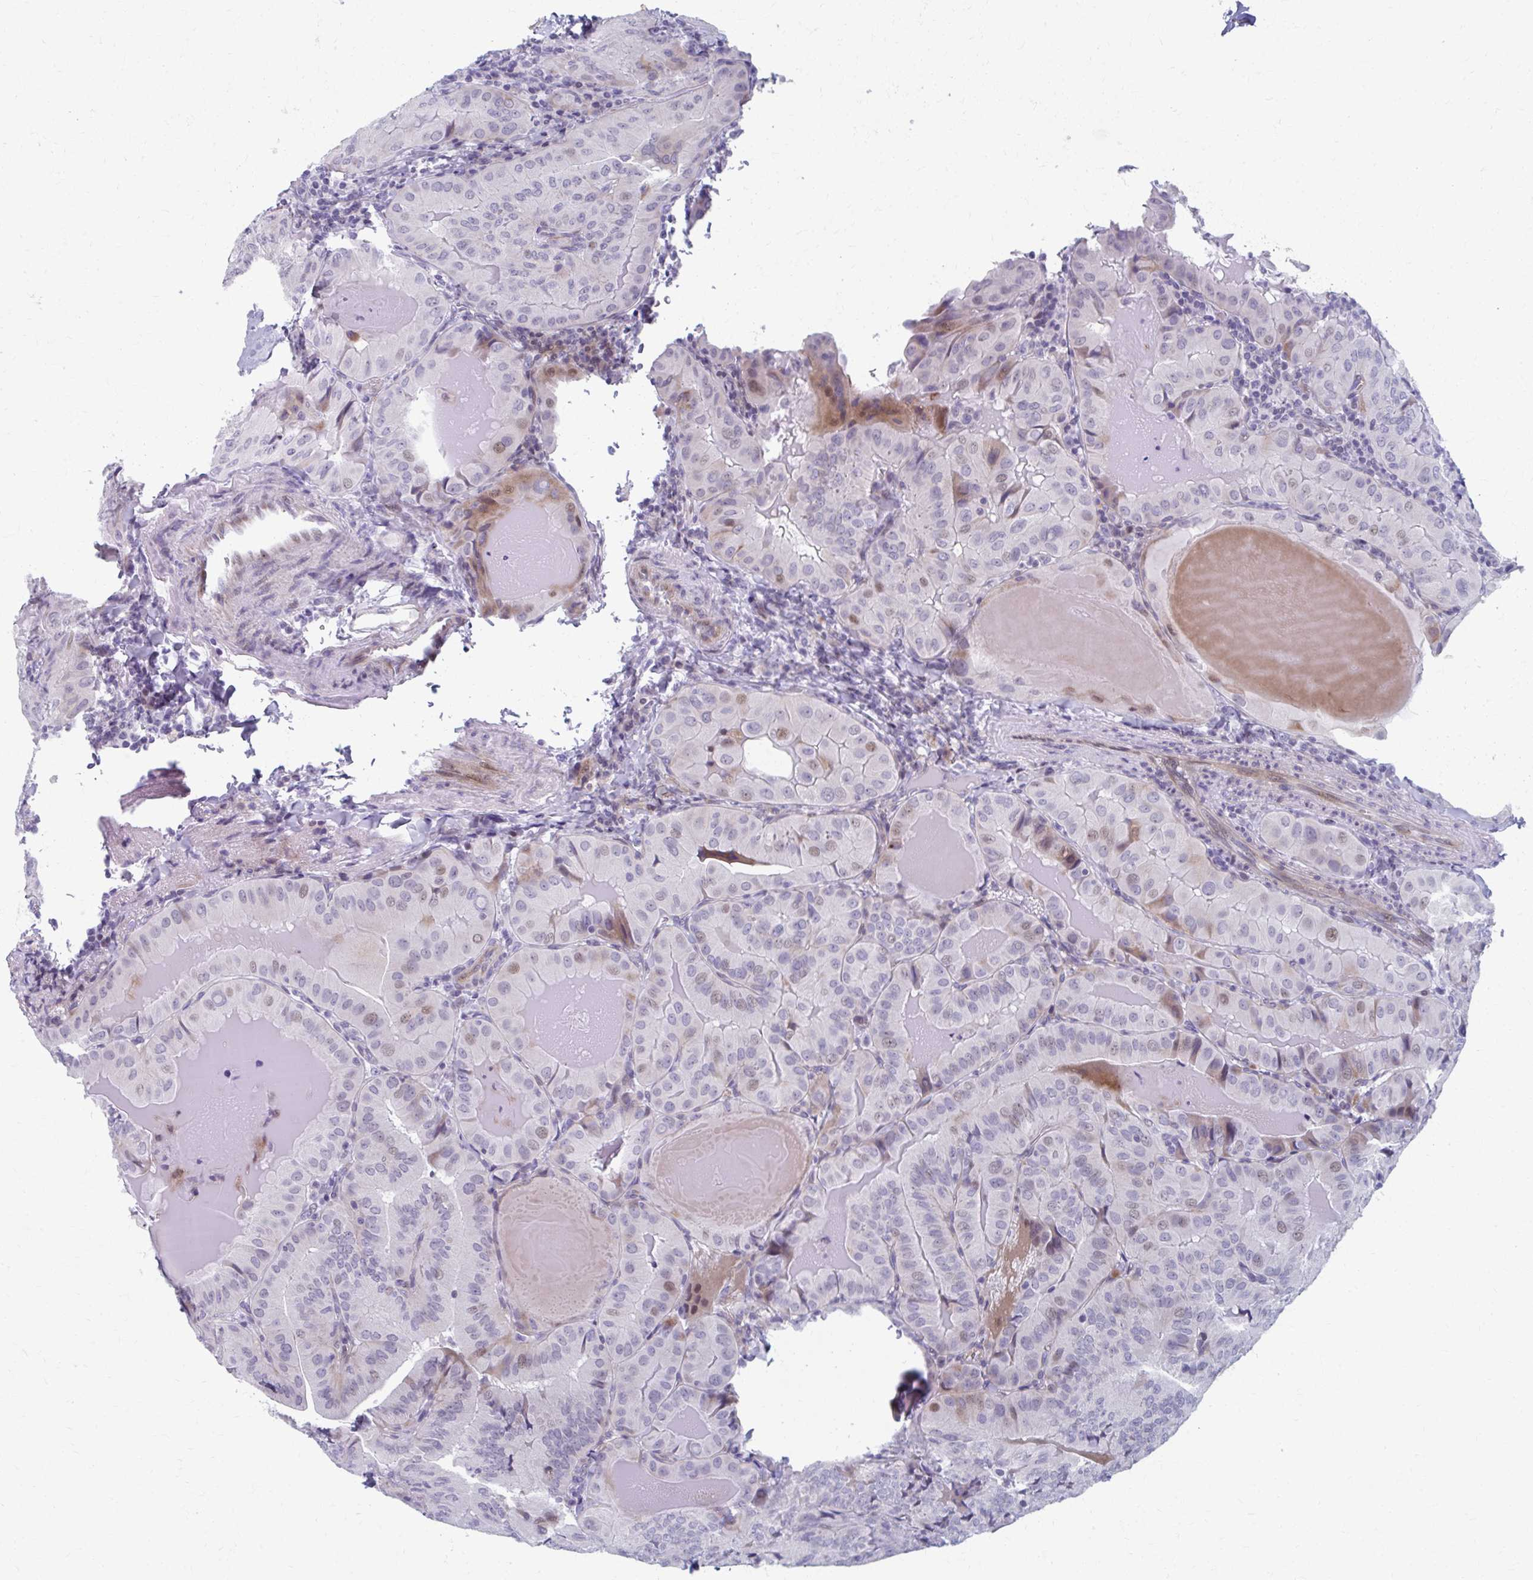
{"staining": {"intensity": "weak", "quantity": "<25%", "location": "nuclear"}, "tissue": "thyroid cancer", "cell_type": "Tumor cells", "image_type": "cancer", "snomed": [{"axis": "morphology", "description": "Papillary adenocarcinoma, NOS"}, {"axis": "topography", "description": "Thyroid gland"}], "caption": "An image of thyroid papillary adenocarcinoma stained for a protein reveals no brown staining in tumor cells. Brightfield microscopy of immunohistochemistry (IHC) stained with DAB (3,3'-diaminobenzidine) (brown) and hematoxylin (blue), captured at high magnification.", "gene": "ABHD16B", "patient": {"sex": "female", "age": 68}}